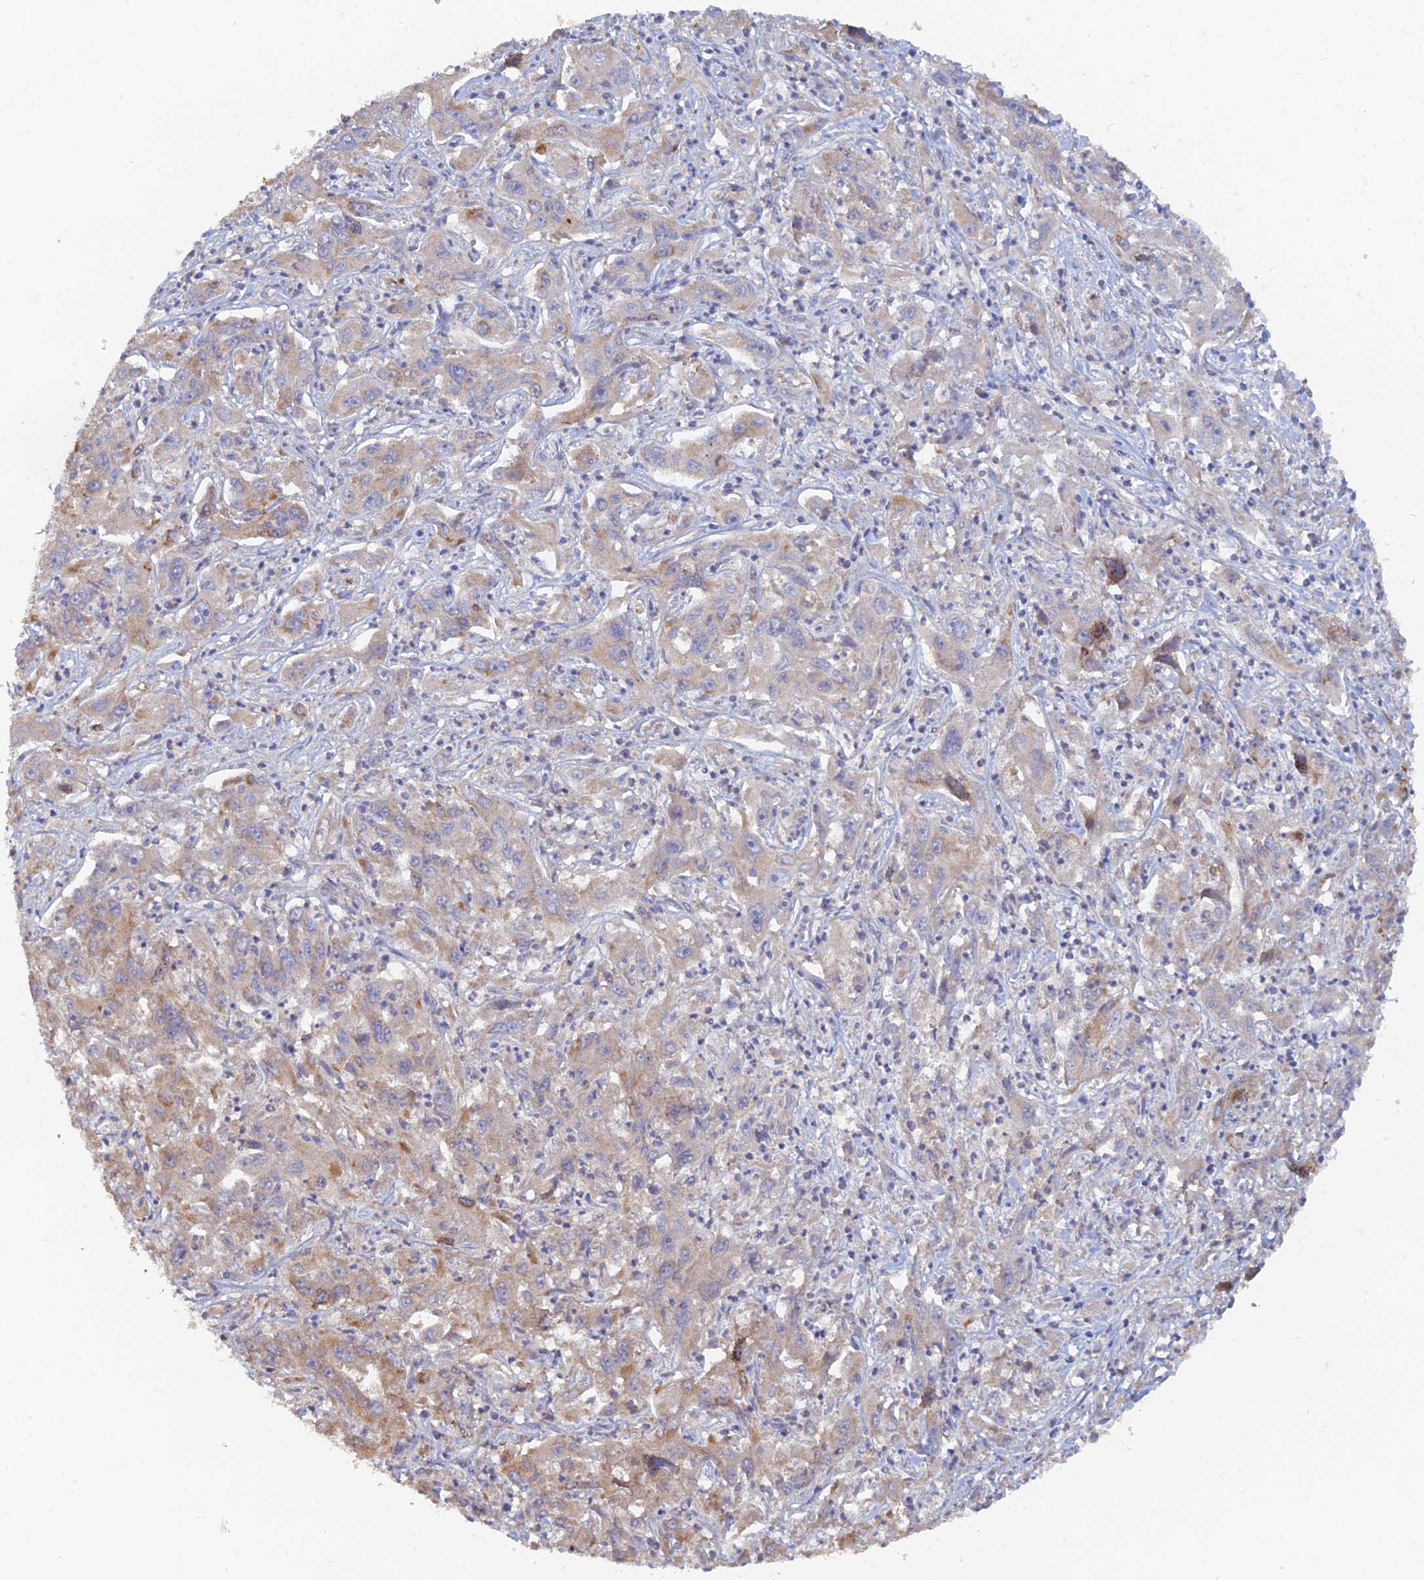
{"staining": {"intensity": "weak", "quantity": "25%-75%", "location": "cytoplasmic/membranous"}, "tissue": "liver cancer", "cell_type": "Tumor cells", "image_type": "cancer", "snomed": [{"axis": "morphology", "description": "Carcinoma, Hepatocellular, NOS"}, {"axis": "topography", "description": "Liver"}], "caption": "A histopathology image of liver hepatocellular carcinoma stained for a protein reveals weak cytoplasmic/membranous brown staining in tumor cells.", "gene": "ARRDC1", "patient": {"sex": "male", "age": 63}}